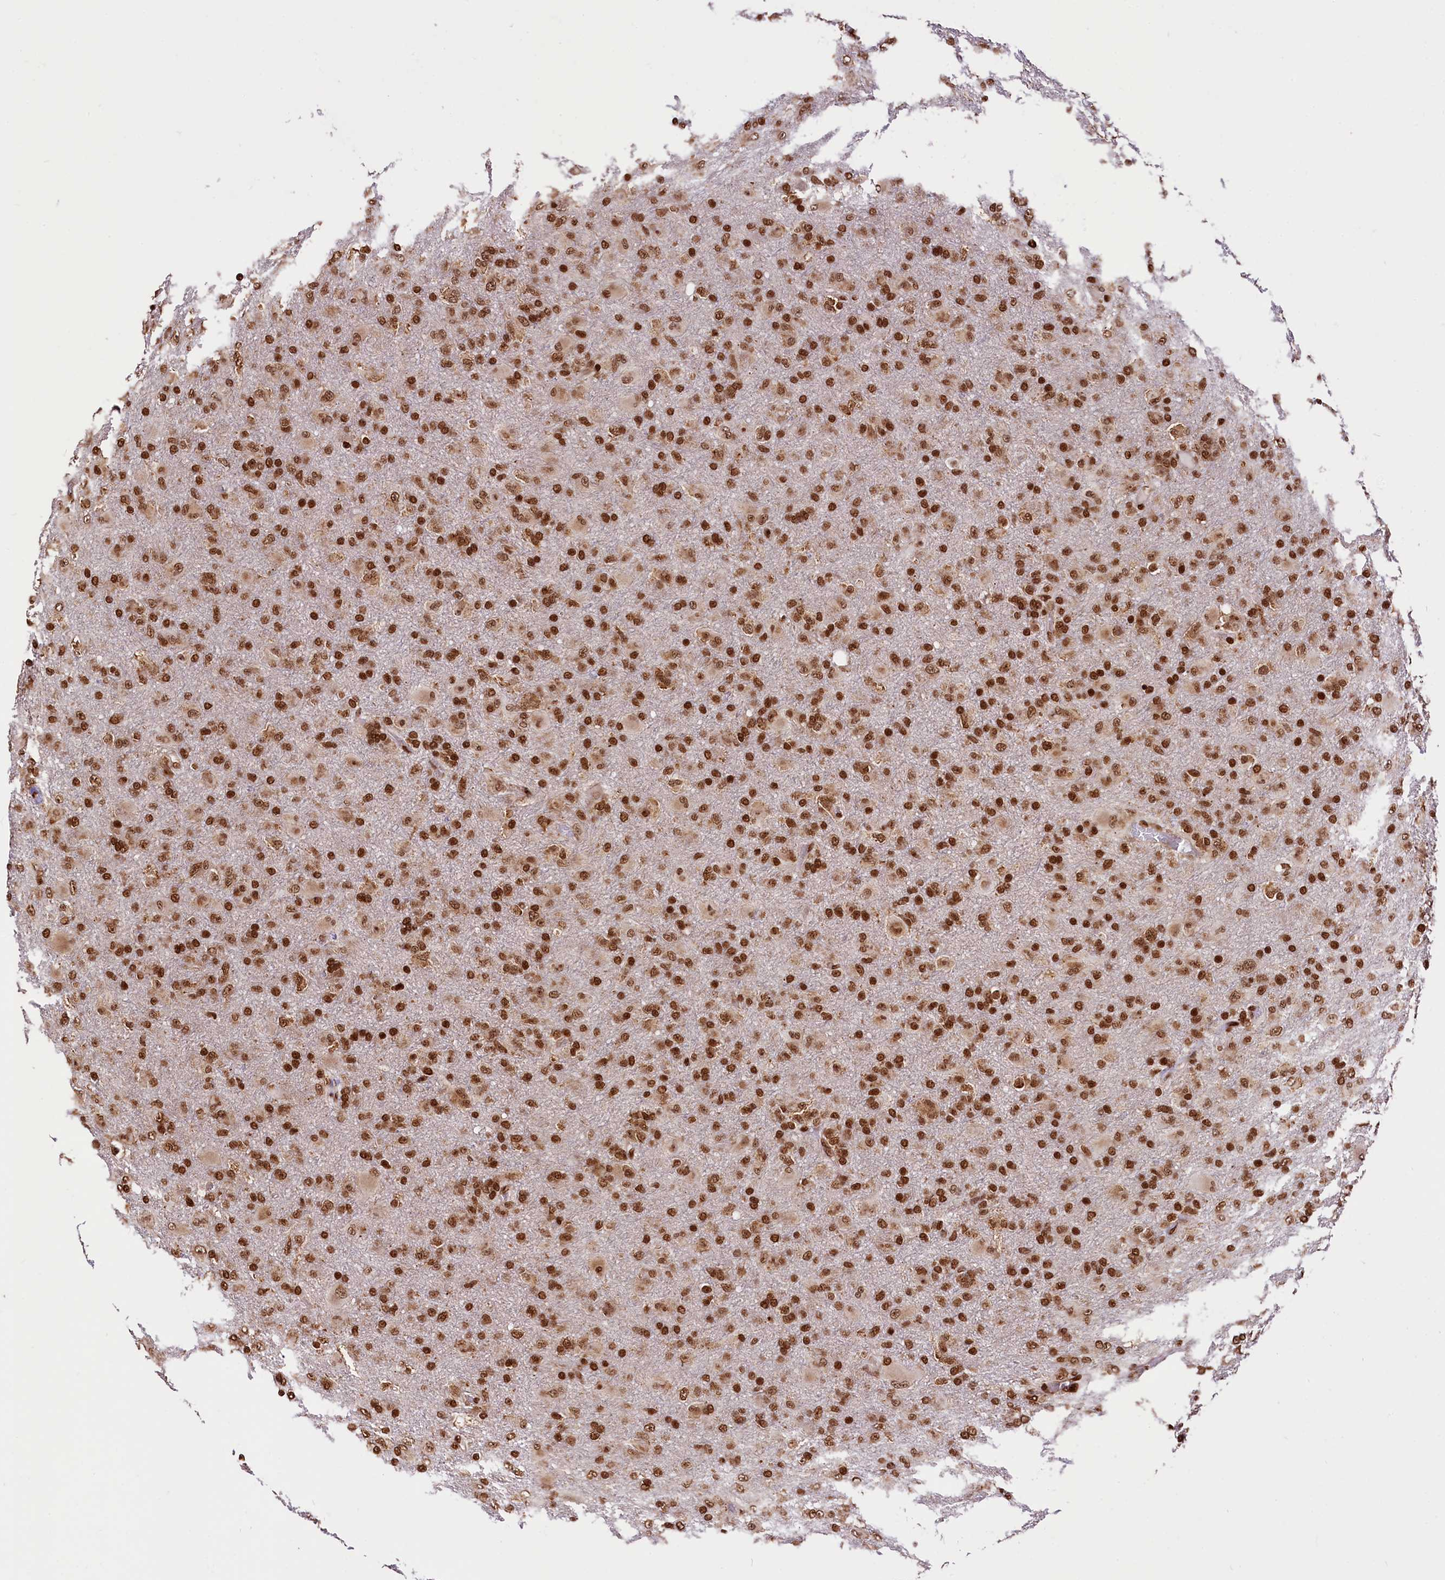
{"staining": {"intensity": "strong", "quantity": ">75%", "location": "nuclear"}, "tissue": "glioma", "cell_type": "Tumor cells", "image_type": "cancer", "snomed": [{"axis": "morphology", "description": "Glioma, malignant, Low grade"}, {"axis": "topography", "description": "Brain"}], "caption": "A photomicrograph showing strong nuclear positivity in about >75% of tumor cells in low-grade glioma (malignant), as visualized by brown immunohistochemical staining.", "gene": "PDS5B", "patient": {"sex": "male", "age": 65}}